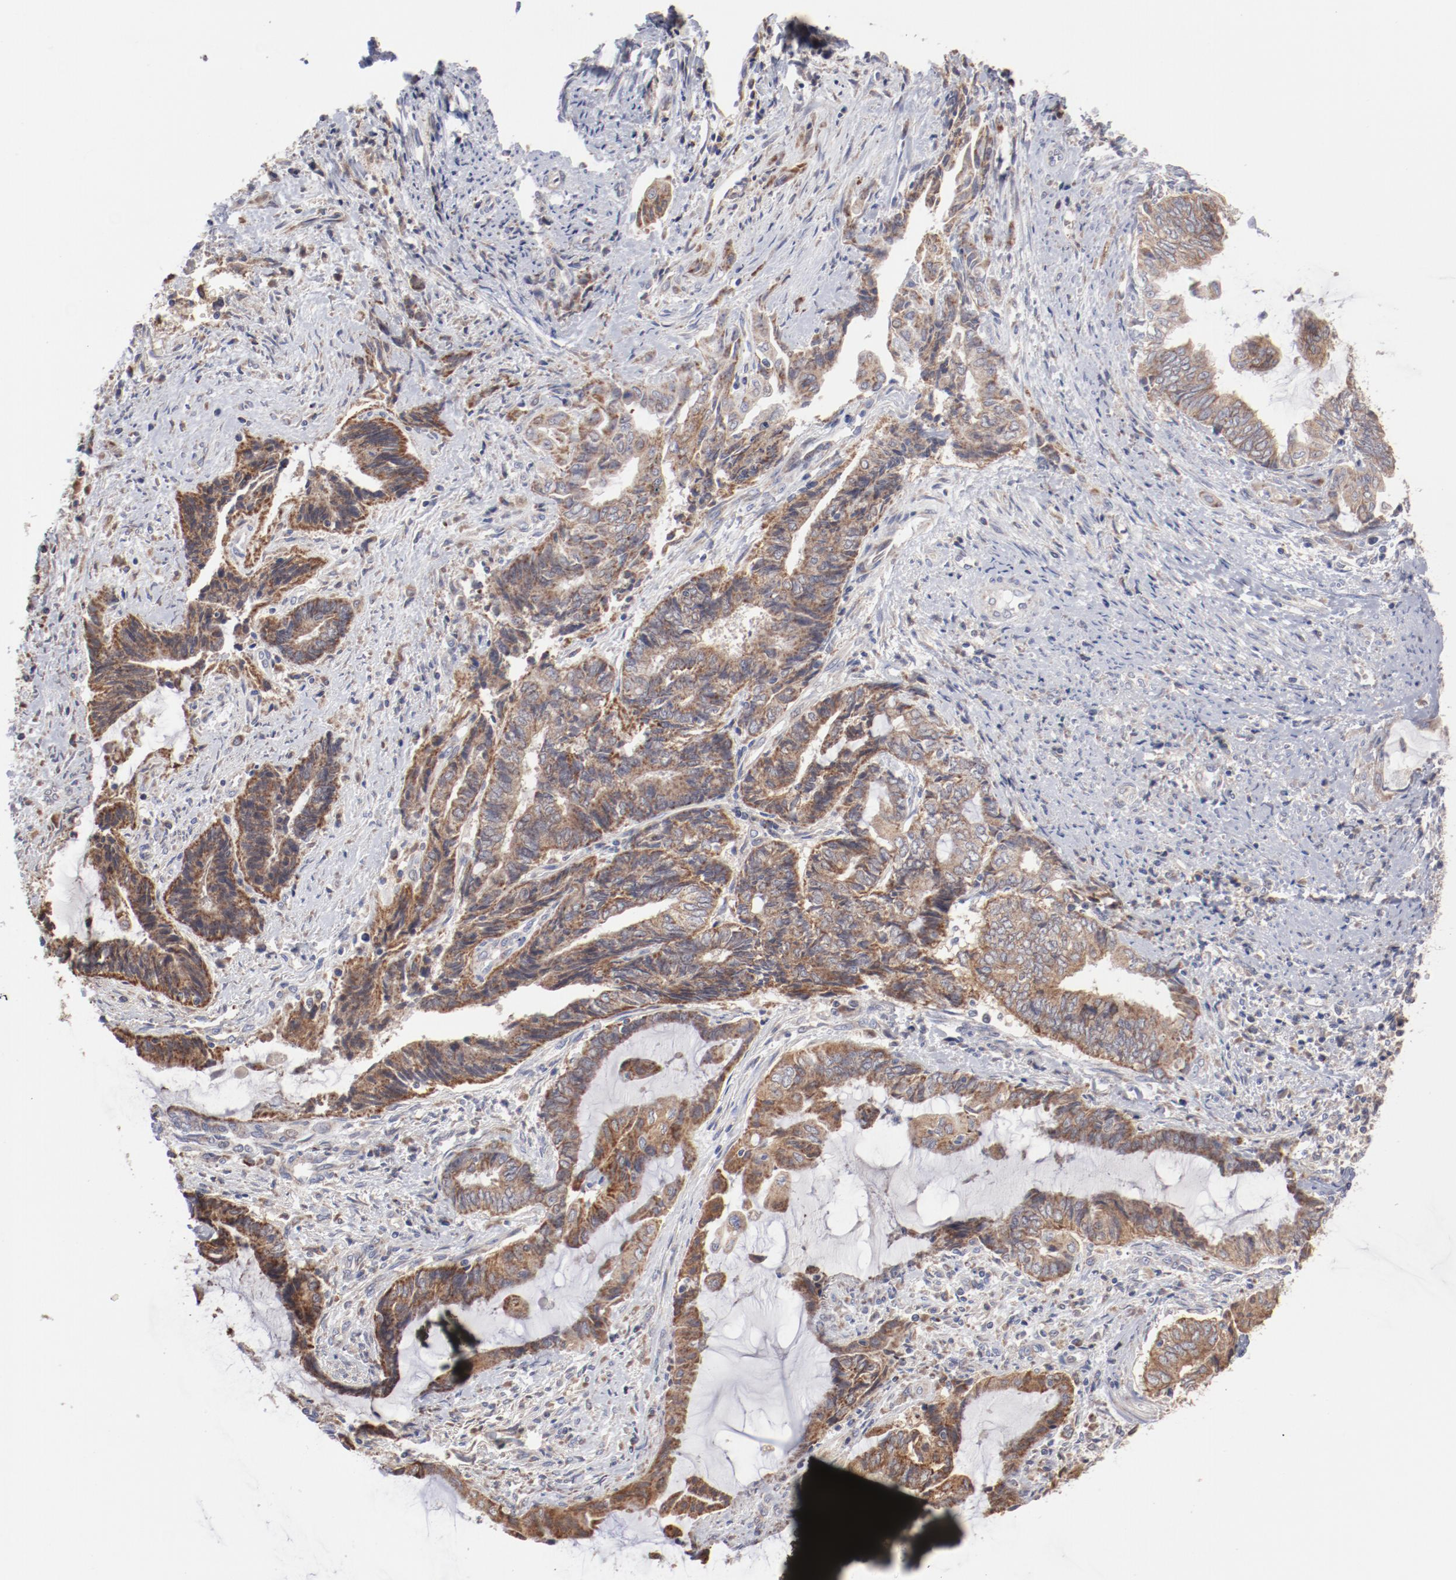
{"staining": {"intensity": "moderate", "quantity": ">75%", "location": "cytoplasmic/membranous"}, "tissue": "endometrial cancer", "cell_type": "Tumor cells", "image_type": "cancer", "snomed": [{"axis": "morphology", "description": "Adenocarcinoma, NOS"}, {"axis": "topography", "description": "Uterus"}, {"axis": "topography", "description": "Endometrium"}], "caption": "DAB immunohistochemical staining of endometrial cancer displays moderate cytoplasmic/membranous protein positivity in about >75% of tumor cells. Ihc stains the protein of interest in brown and the nuclei are stained blue.", "gene": "PPFIBP2", "patient": {"sex": "female", "age": 70}}